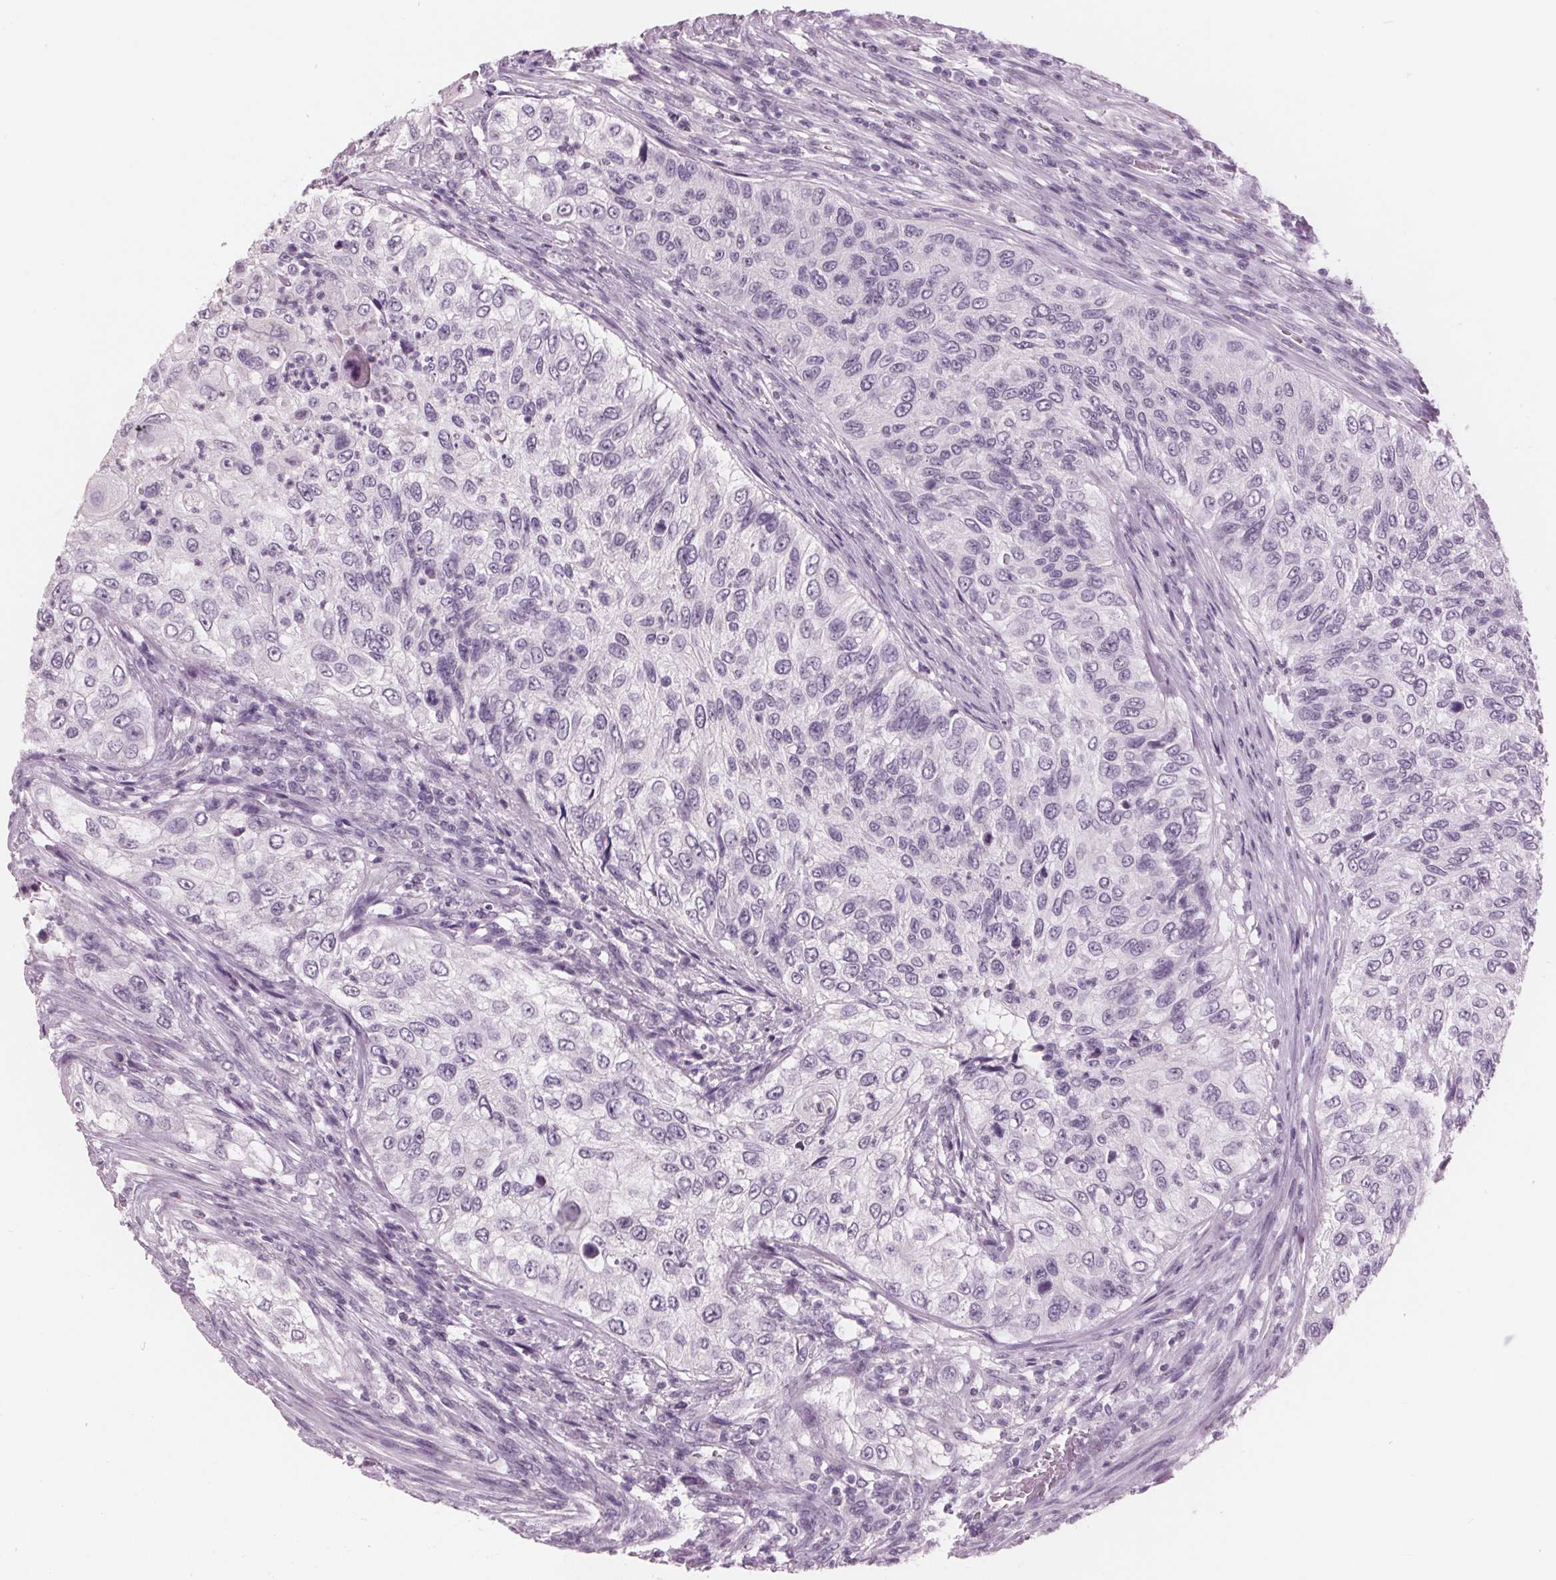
{"staining": {"intensity": "negative", "quantity": "none", "location": "none"}, "tissue": "urothelial cancer", "cell_type": "Tumor cells", "image_type": "cancer", "snomed": [{"axis": "morphology", "description": "Urothelial carcinoma, High grade"}, {"axis": "topography", "description": "Urinary bladder"}], "caption": "Tumor cells are negative for protein expression in human urothelial carcinoma (high-grade). Brightfield microscopy of IHC stained with DAB (3,3'-diaminobenzidine) (brown) and hematoxylin (blue), captured at high magnification.", "gene": "AMBP", "patient": {"sex": "female", "age": 60}}